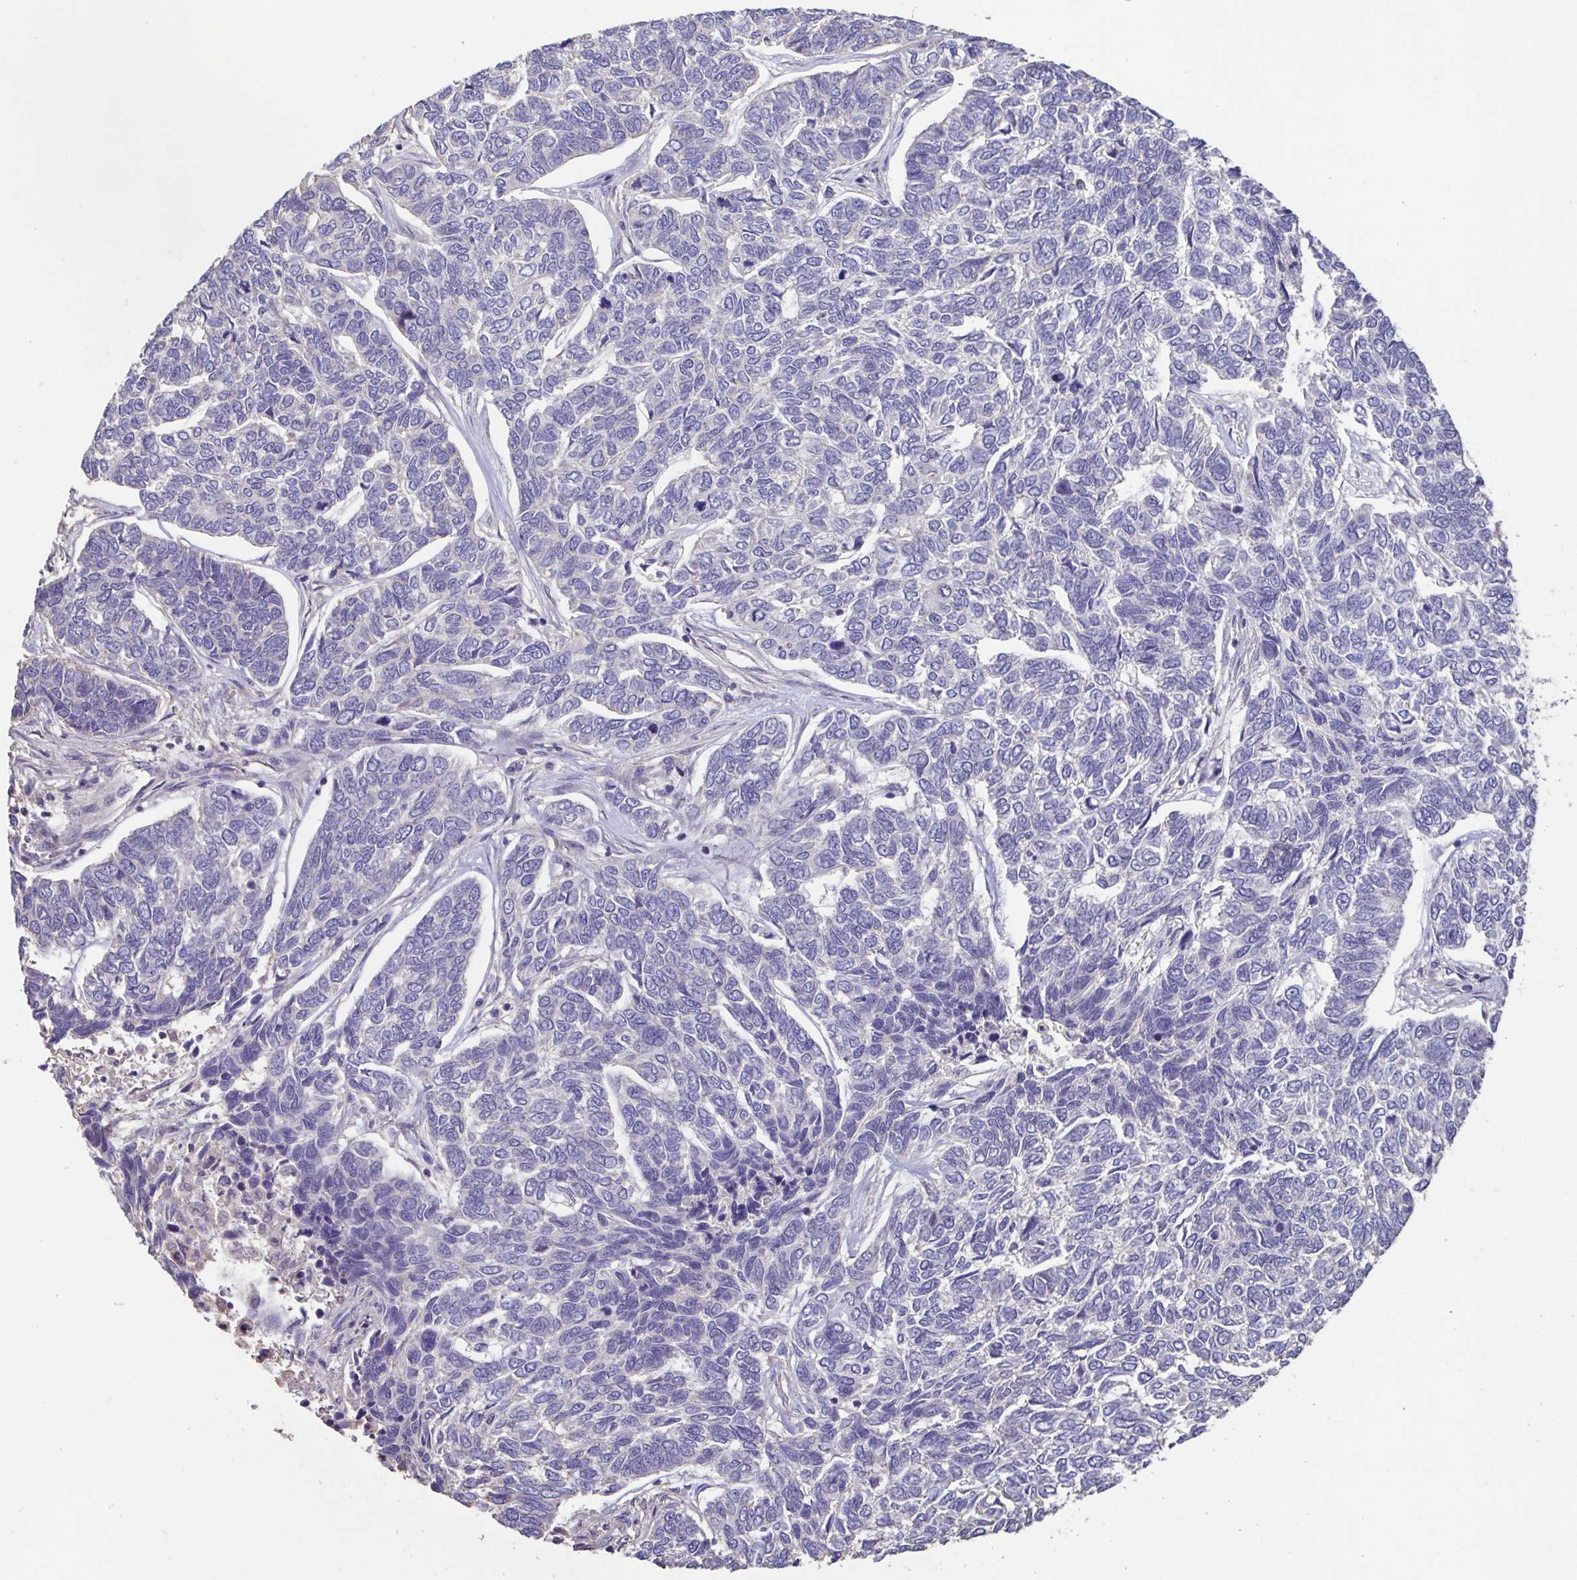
{"staining": {"intensity": "negative", "quantity": "none", "location": "none"}, "tissue": "skin cancer", "cell_type": "Tumor cells", "image_type": "cancer", "snomed": [{"axis": "morphology", "description": "Basal cell carcinoma"}, {"axis": "topography", "description": "Skin"}], "caption": "This is an immunohistochemistry (IHC) micrograph of human basal cell carcinoma (skin). There is no positivity in tumor cells.", "gene": "ACTRT2", "patient": {"sex": "female", "age": 65}}